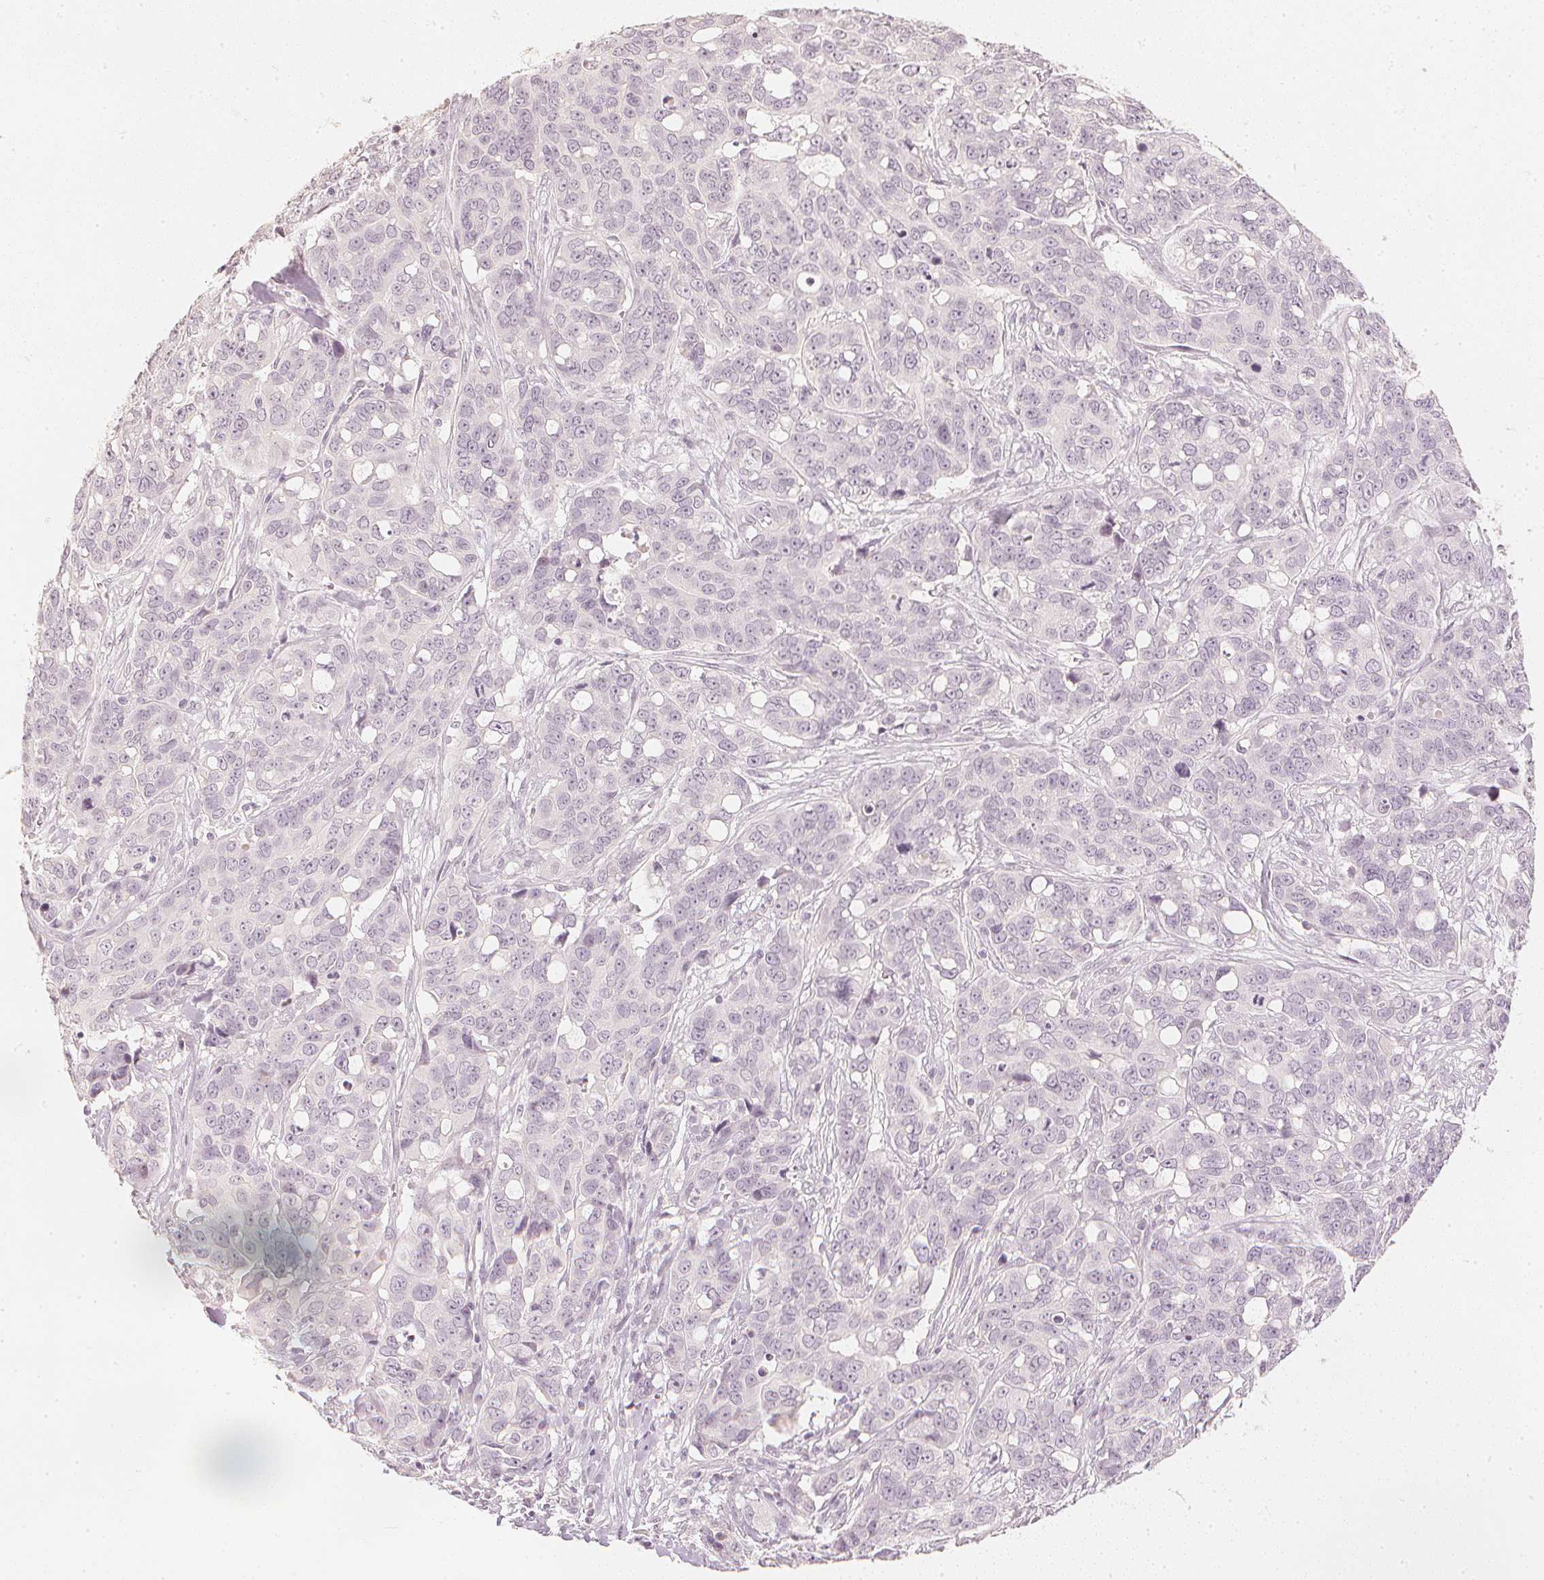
{"staining": {"intensity": "negative", "quantity": "none", "location": "none"}, "tissue": "ovarian cancer", "cell_type": "Tumor cells", "image_type": "cancer", "snomed": [{"axis": "morphology", "description": "Carcinoma, endometroid"}, {"axis": "topography", "description": "Ovary"}], "caption": "Immunohistochemistry of human ovarian endometroid carcinoma reveals no expression in tumor cells.", "gene": "CALB1", "patient": {"sex": "female", "age": 78}}